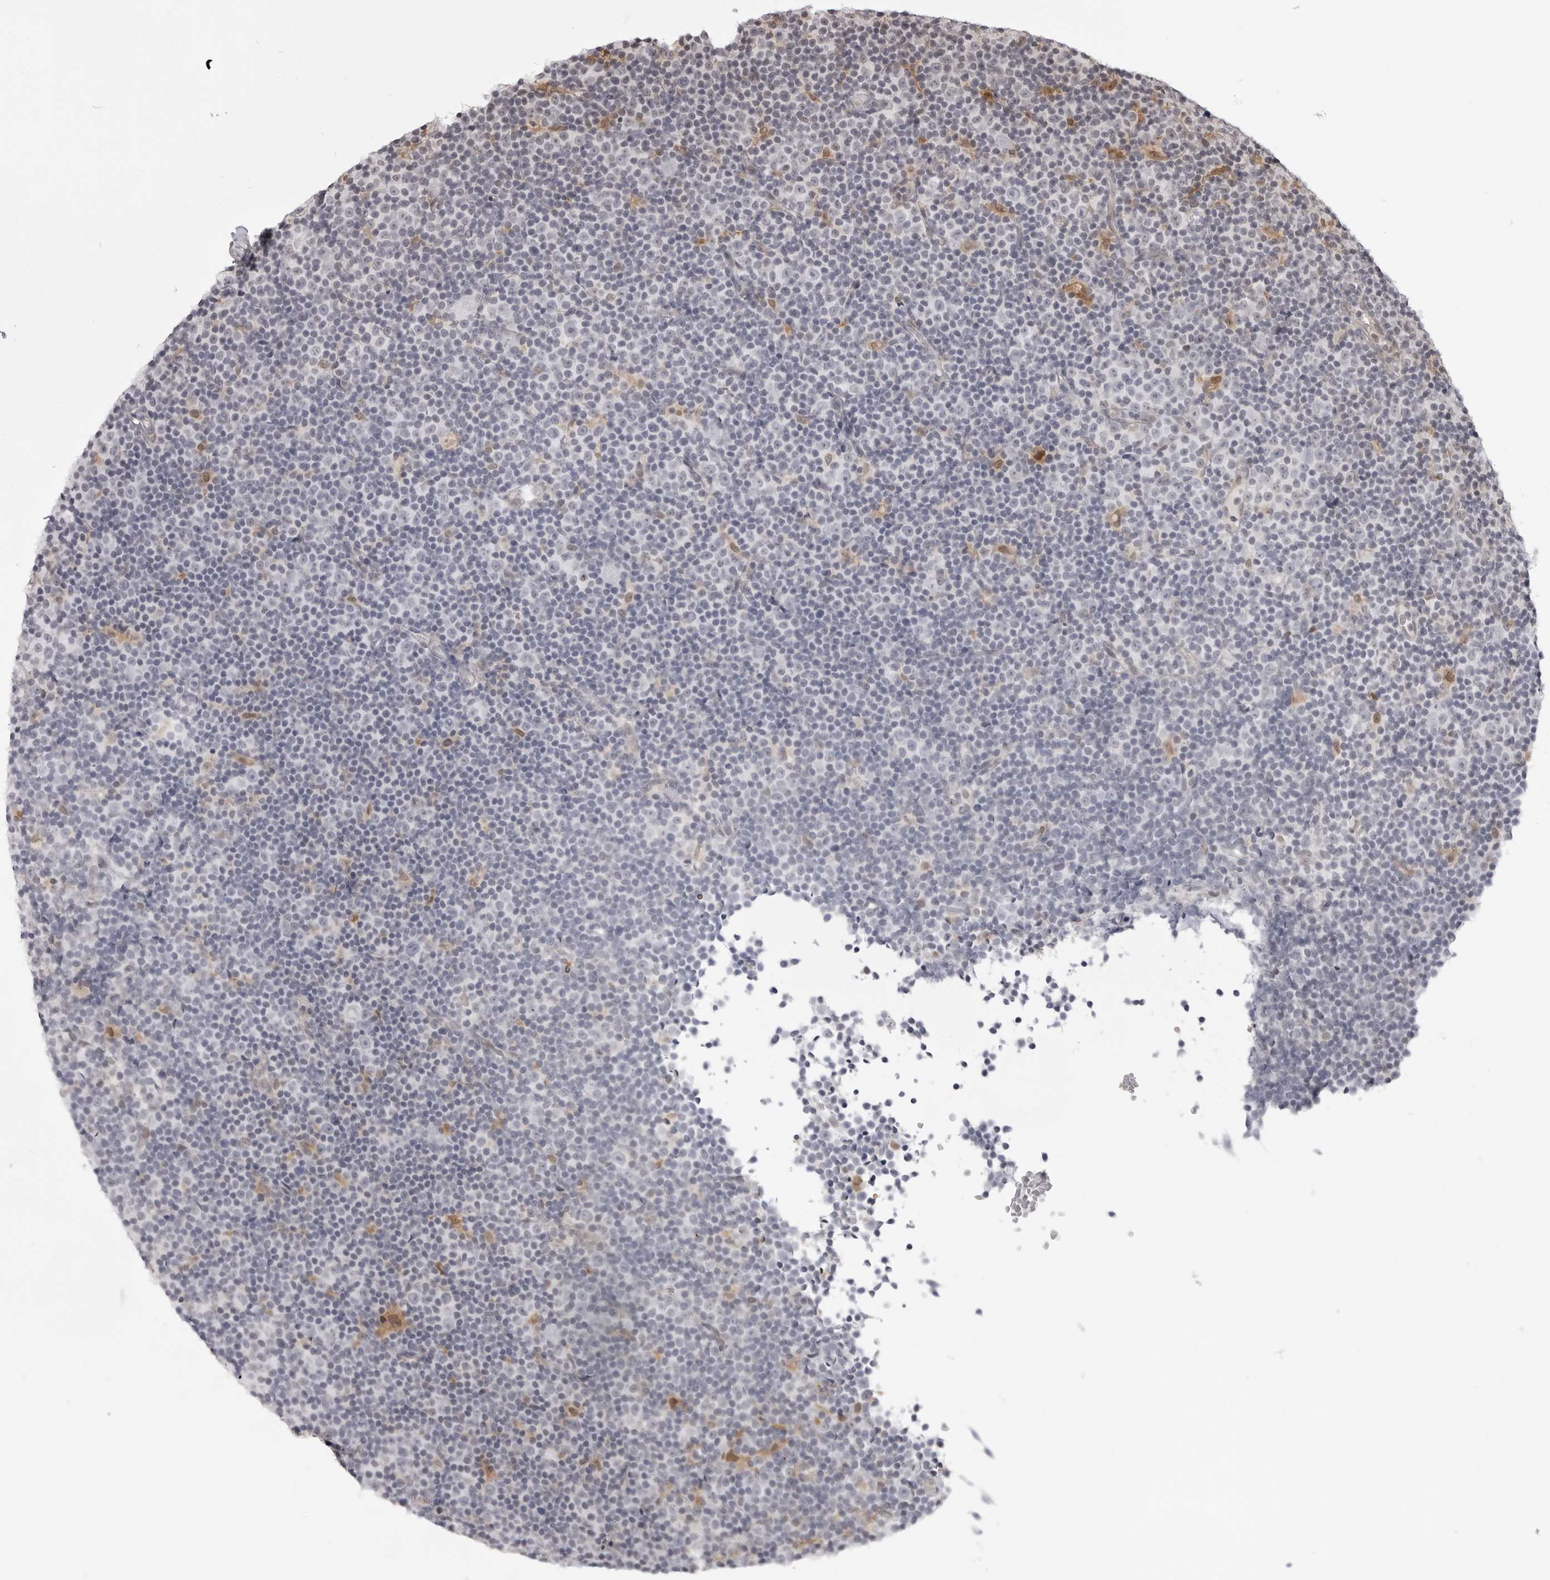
{"staining": {"intensity": "negative", "quantity": "none", "location": "none"}, "tissue": "lymphoma", "cell_type": "Tumor cells", "image_type": "cancer", "snomed": [{"axis": "morphology", "description": "Malignant lymphoma, non-Hodgkin's type, Low grade"}, {"axis": "topography", "description": "Lymph node"}], "caption": "The image shows no staining of tumor cells in lymphoma.", "gene": "SRGAP2", "patient": {"sex": "female", "age": 67}}